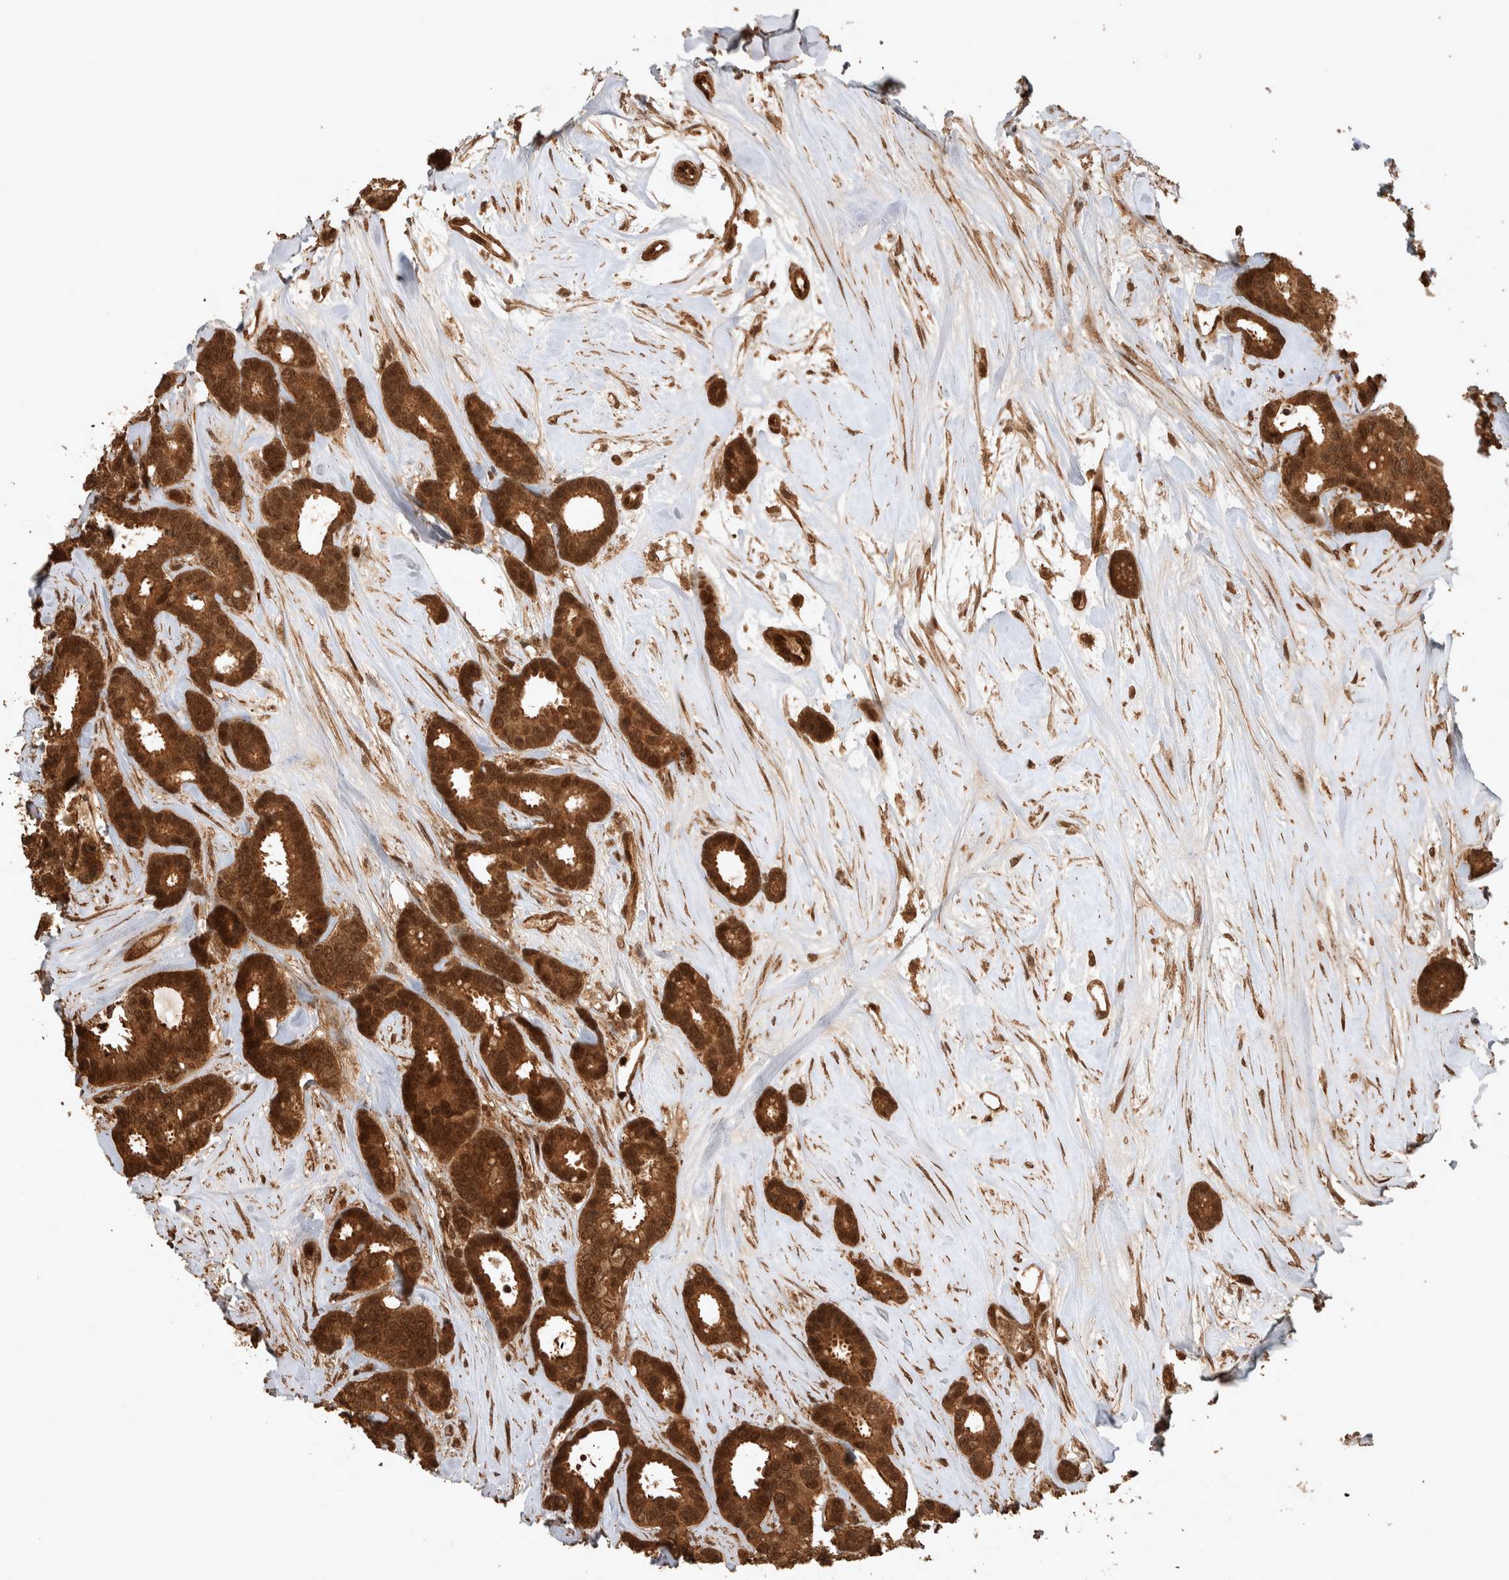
{"staining": {"intensity": "strong", "quantity": ">75%", "location": "cytoplasmic/membranous,nuclear"}, "tissue": "breast cancer", "cell_type": "Tumor cells", "image_type": "cancer", "snomed": [{"axis": "morphology", "description": "Duct carcinoma"}, {"axis": "topography", "description": "Breast"}], "caption": "Brown immunohistochemical staining in intraductal carcinoma (breast) displays strong cytoplasmic/membranous and nuclear expression in about >75% of tumor cells.", "gene": "CNTROB", "patient": {"sex": "female", "age": 87}}